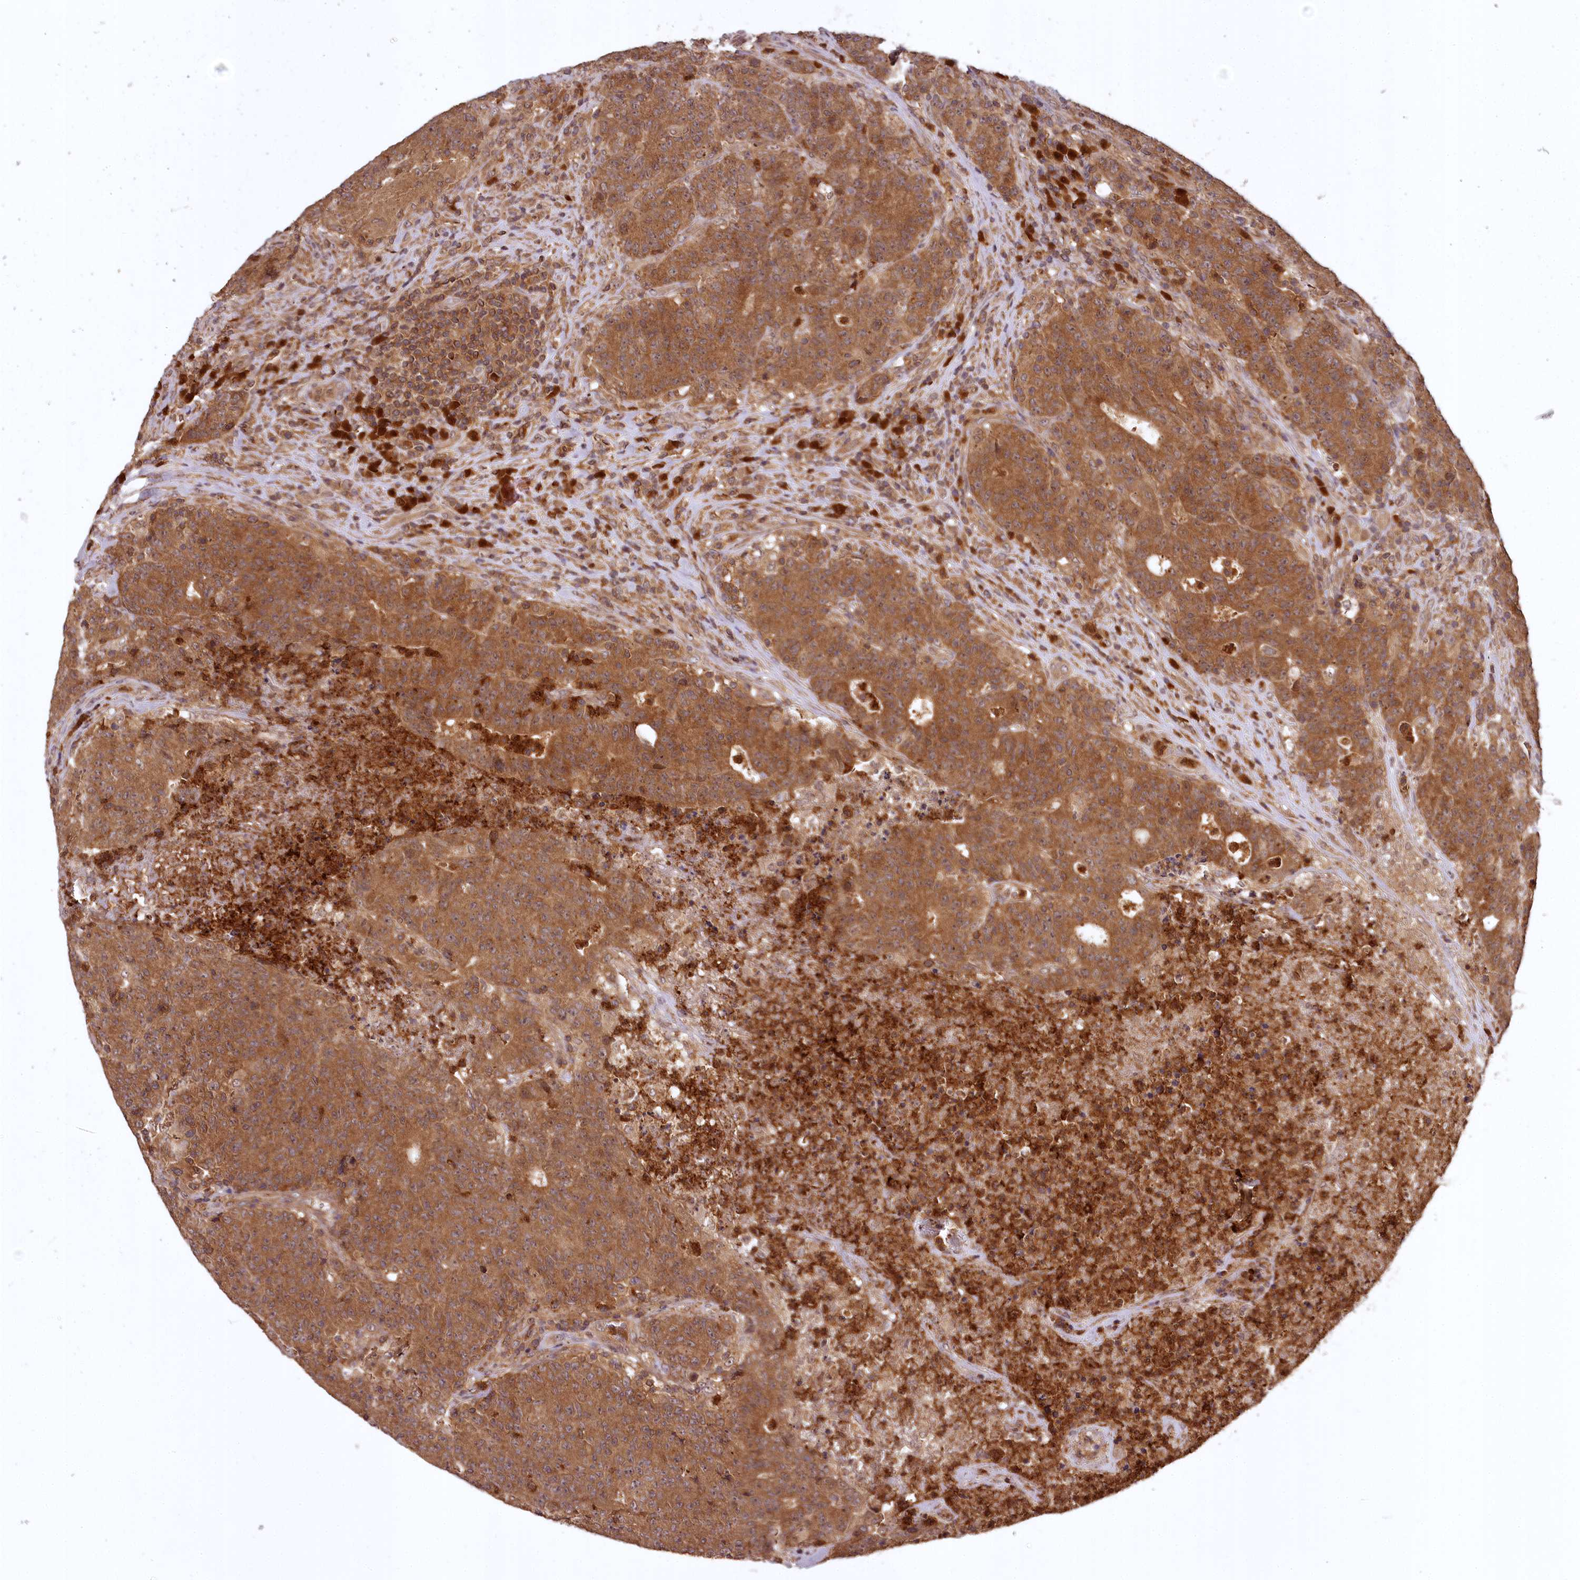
{"staining": {"intensity": "moderate", "quantity": ">75%", "location": "cytoplasmic/membranous"}, "tissue": "colorectal cancer", "cell_type": "Tumor cells", "image_type": "cancer", "snomed": [{"axis": "morphology", "description": "Adenocarcinoma, NOS"}, {"axis": "topography", "description": "Colon"}], "caption": "DAB (3,3'-diaminobenzidine) immunohistochemical staining of colorectal adenocarcinoma displays moderate cytoplasmic/membranous protein staining in approximately >75% of tumor cells.", "gene": "TTC12", "patient": {"sex": "female", "age": 75}}